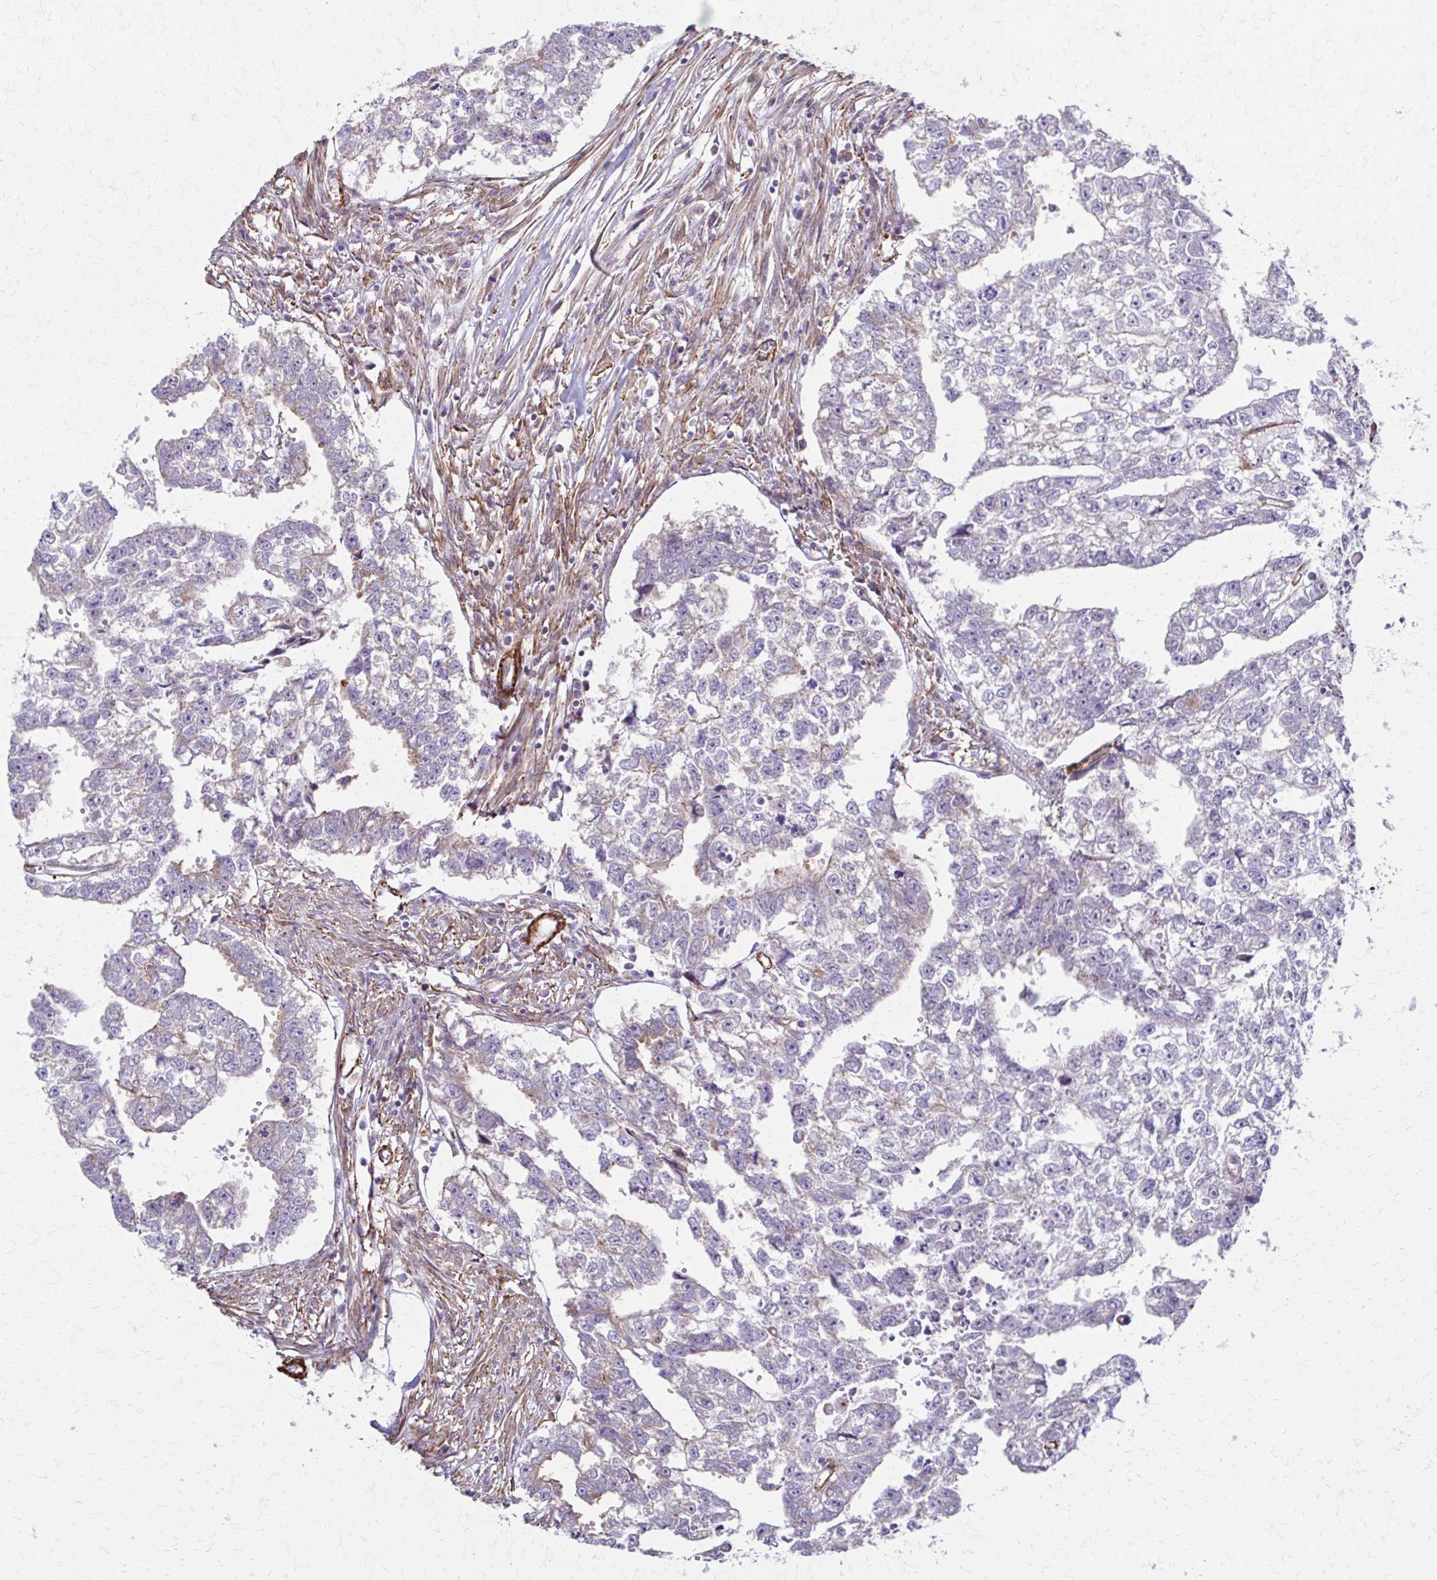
{"staining": {"intensity": "negative", "quantity": "none", "location": "none"}, "tissue": "testis cancer", "cell_type": "Tumor cells", "image_type": "cancer", "snomed": [{"axis": "morphology", "description": "Carcinoma, Embryonal, NOS"}, {"axis": "morphology", "description": "Teratoma, malignant, NOS"}, {"axis": "topography", "description": "Testis"}], "caption": "Tumor cells are negative for brown protein staining in testis cancer.", "gene": "TIMMDC1", "patient": {"sex": "male", "age": 44}}